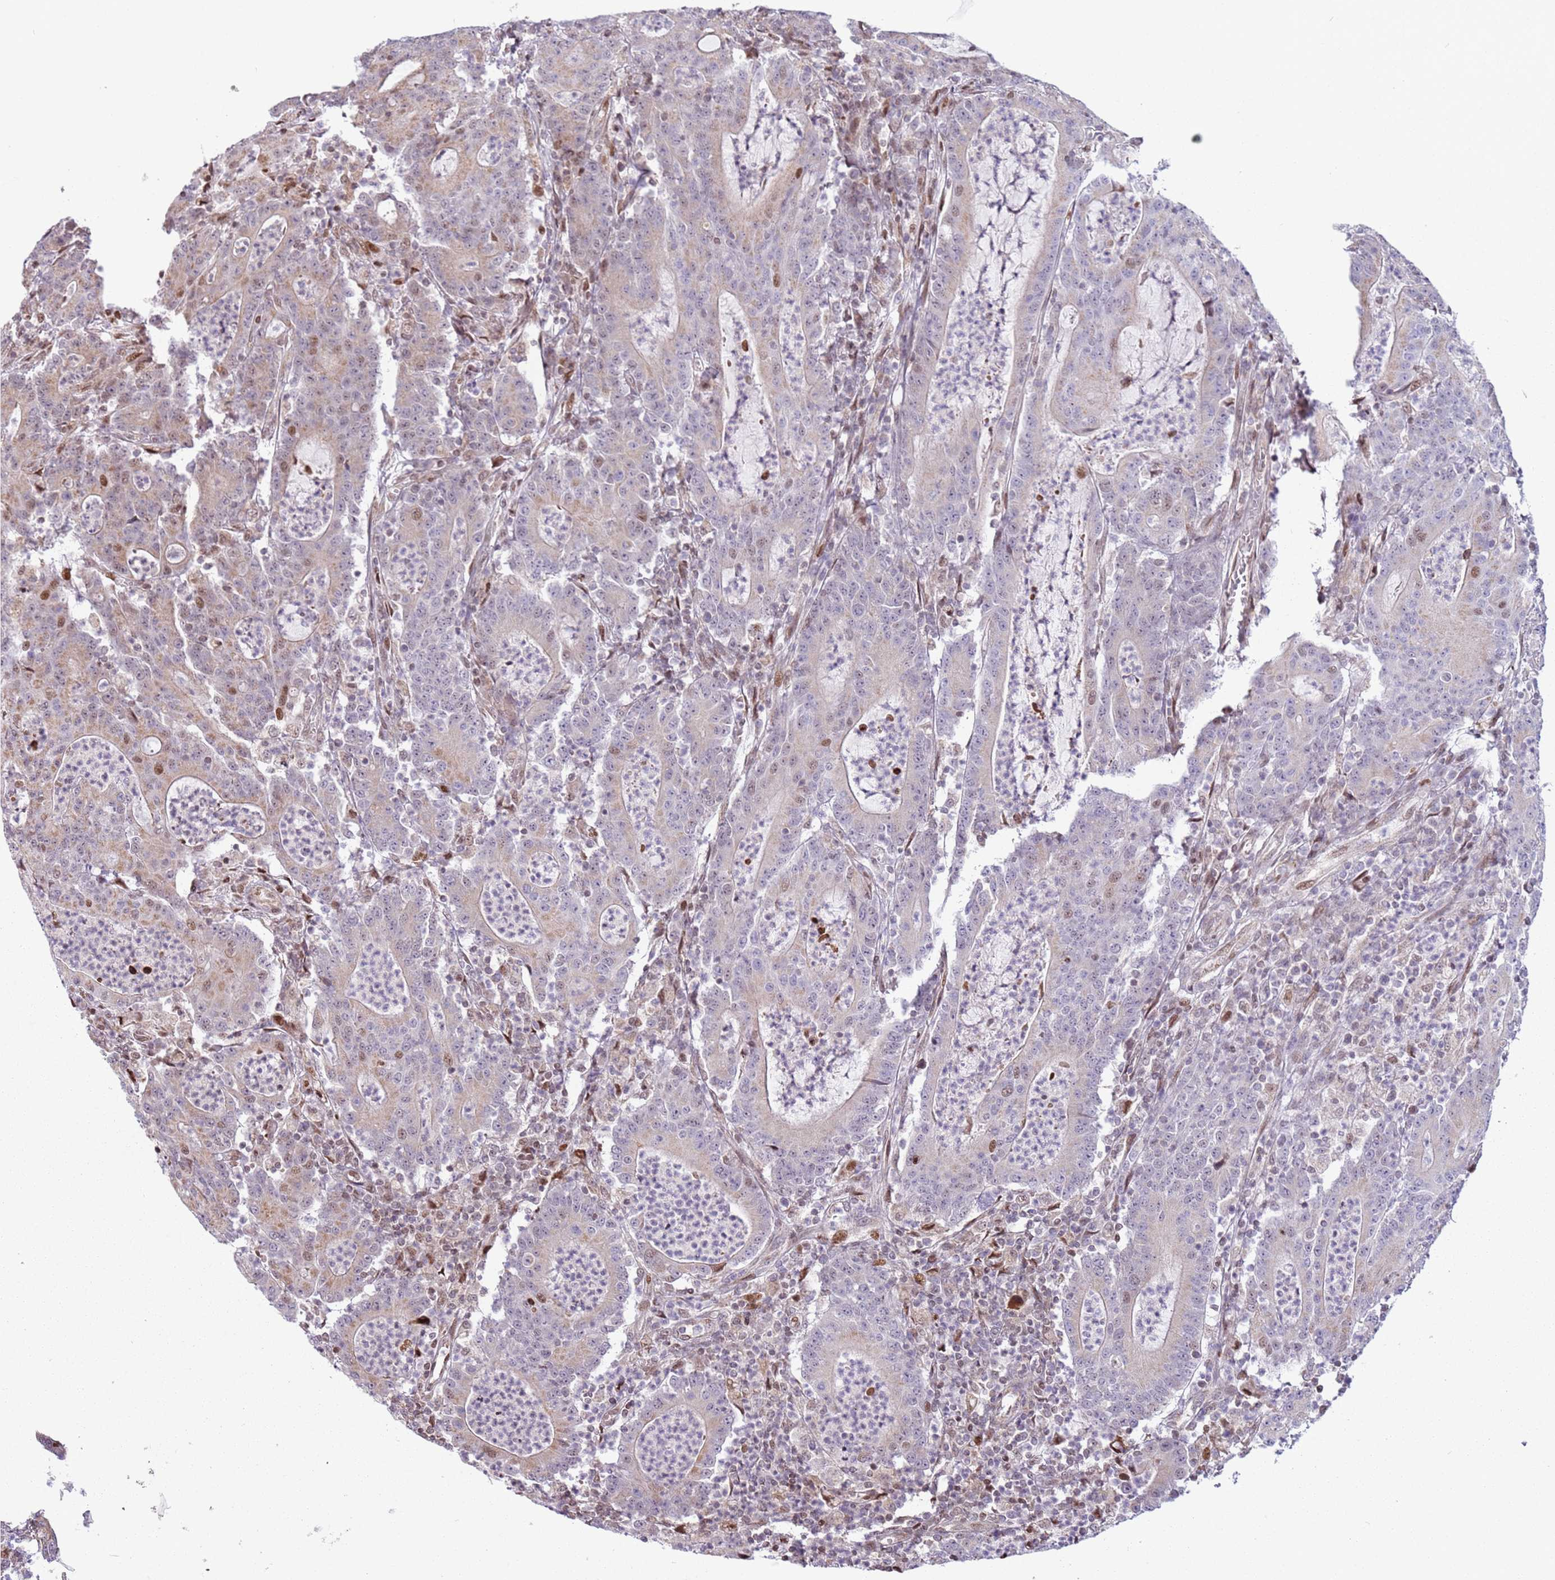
{"staining": {"intensity": "moderate", "quantity": "<25%", "location": "nuclear"}, "tissue": "colorectal cancer", "cell_type": "Tumor cells", "image_type": "cancer", "snomed": [{"axis": "morphology", "description": "Adenocarcinoma, NOS"}, {"axis": "topography", "description": "Colon"}], "caption": "A high-resolution micrograph shows immunohistochemistry (IHC) staining of colorectal cancer (adenocarcinoma), which demonstrates moderate nuclear positivity in about <25% of tumor cells.", "gene": "PCTP", "patient": {"sex": "male", "age": 83}}